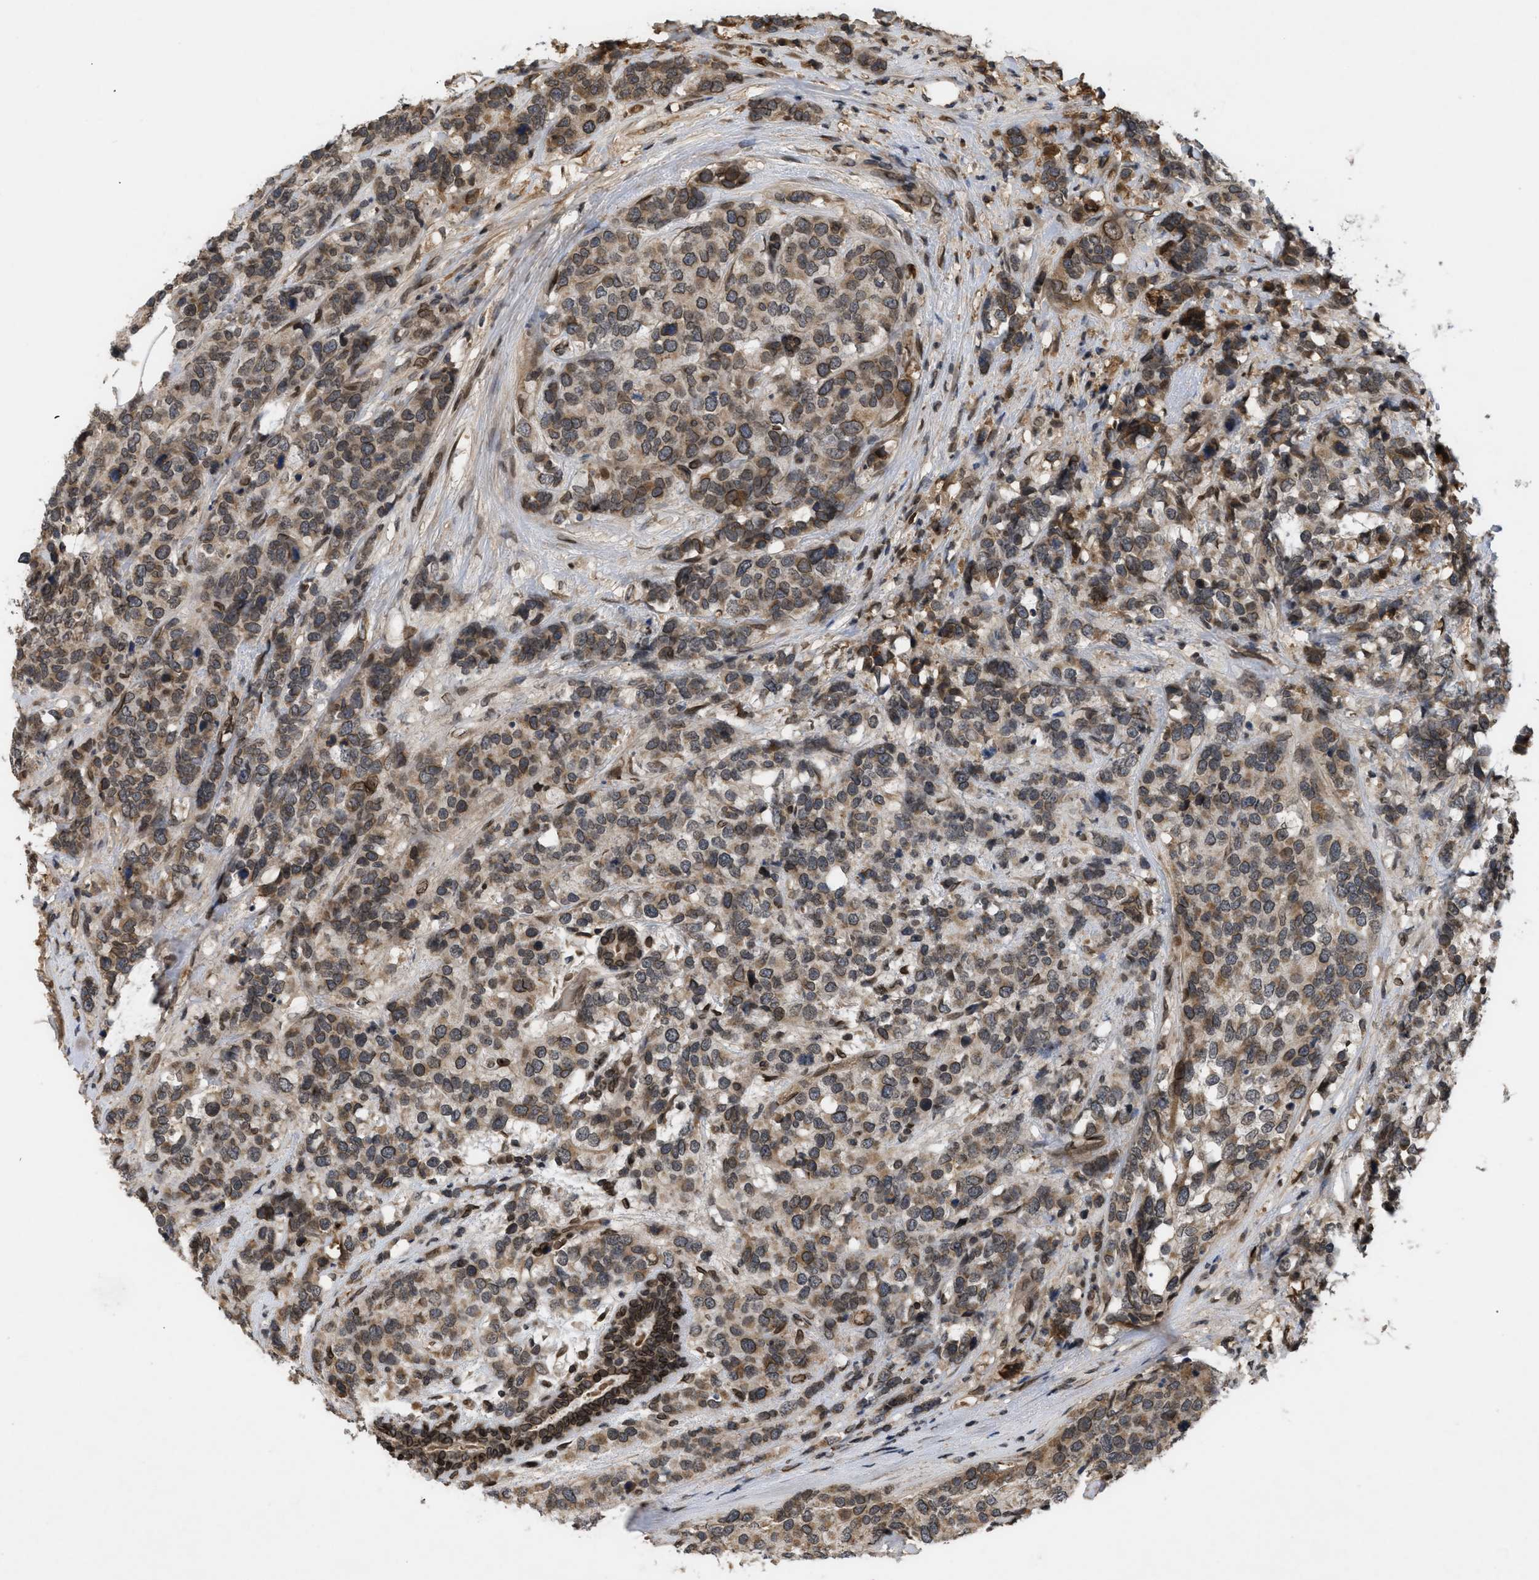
{"staining": {"intensity": "moderate", "quantity": ">75%", "location": "cytoplasmic/membranous,nuclear"}, "tissue": "breast cancer", "cell_type": "Tumor cells", "image_type": "cancer", "snomed": [{"axis": "morphology", "description": "Lobular carcinoma"}, {"axis": "topography", "description": "Breast"}], "caption": "A micrograph showing moderate cytoplasmic/membranous and nuclear positivity in approximately >75% of tumor cells in breast cancer, as visualized by brown immunohistochemical staining.", "gene": "CRY1", "patient": {"sex": "female", "age": 59}}